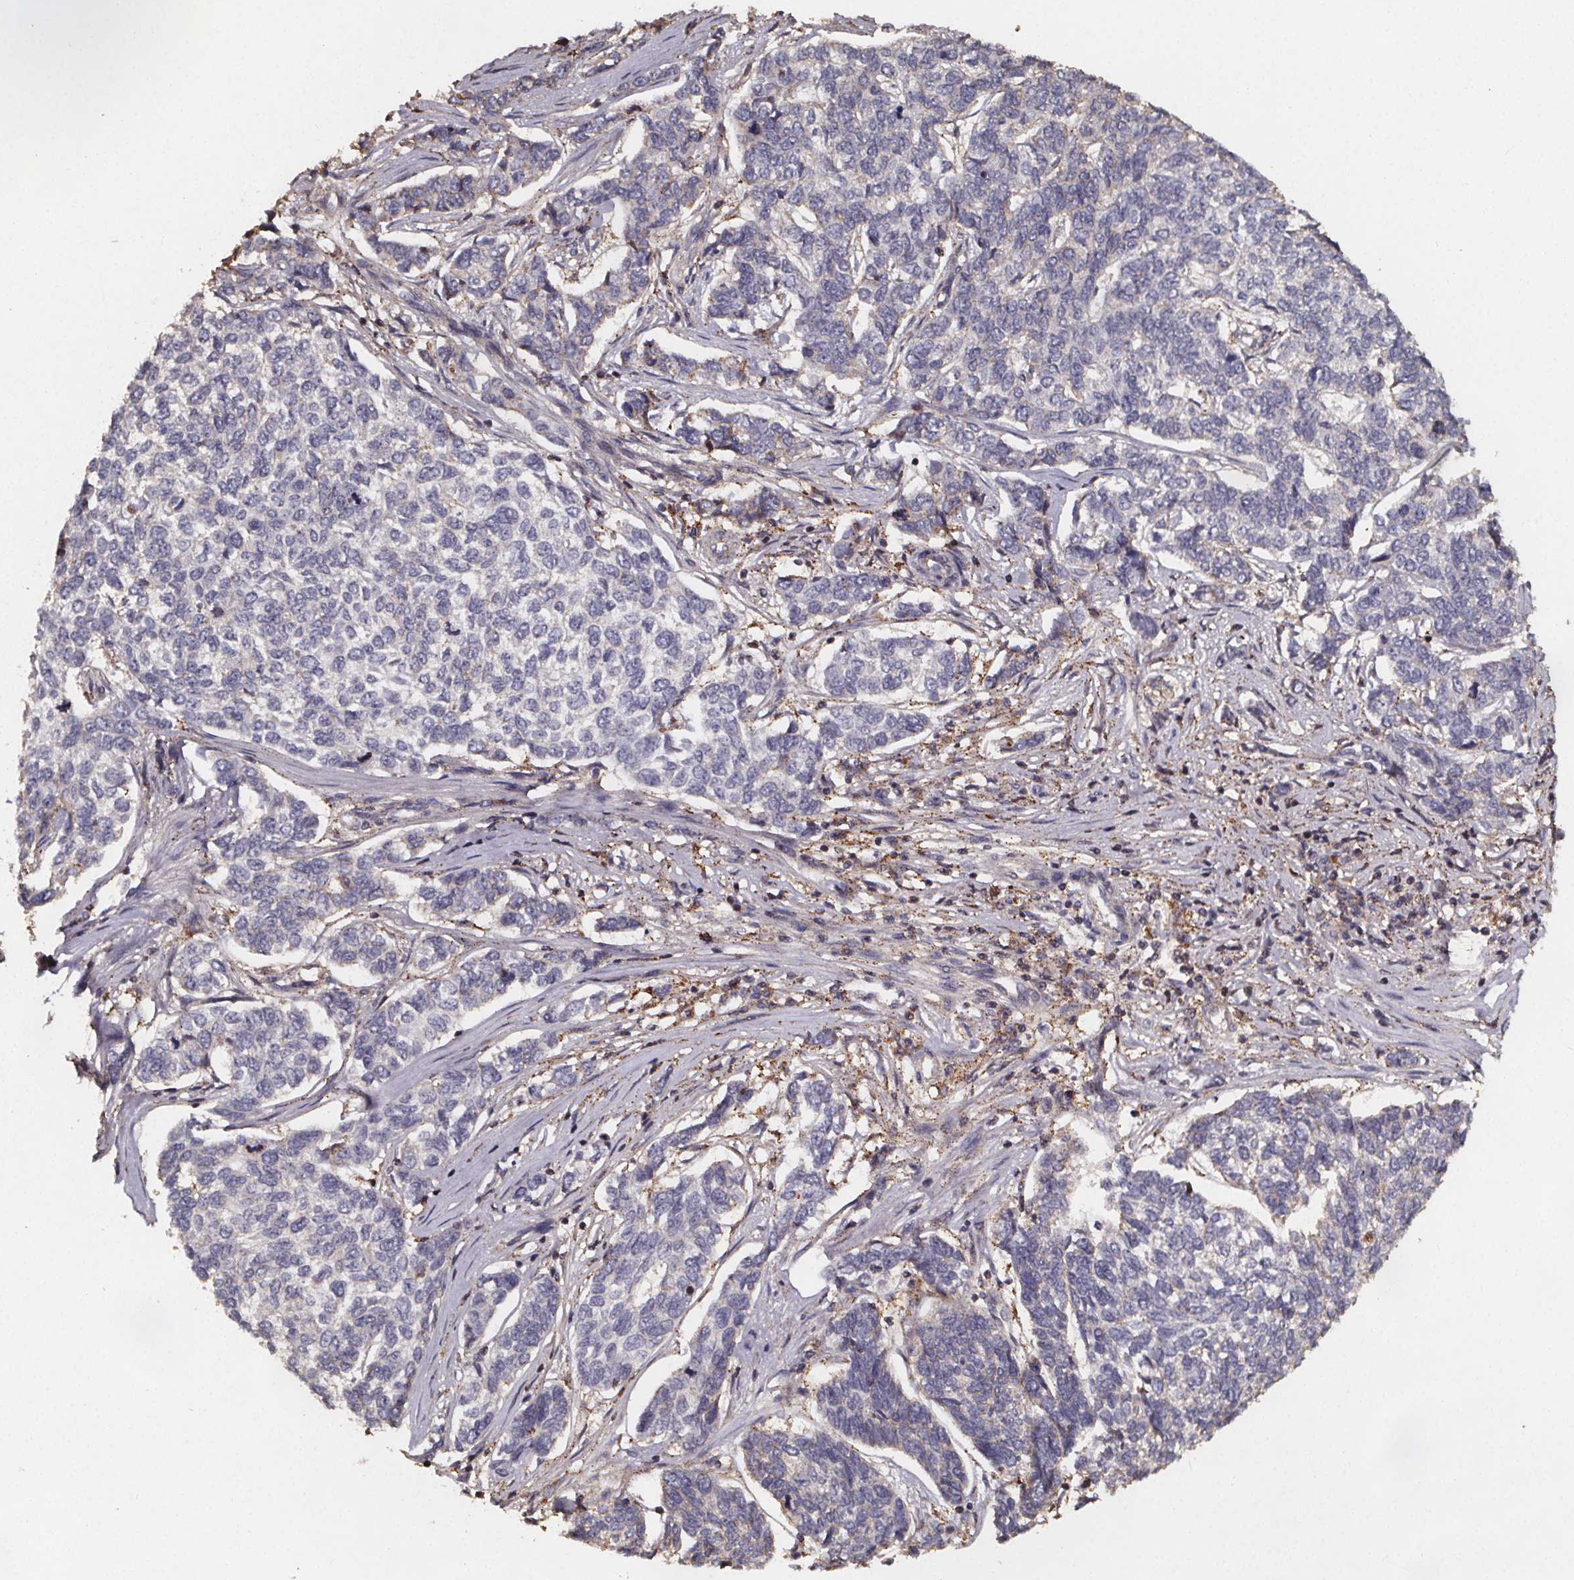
{"staining": {"intensity": "negative", "quantity": "none", "location": "none"}, "tissue": "skin cancer", "cell_type": "Tumor cells", "image_type": "cancer", "snomed": [{"axis": "morphology", "description": "Basal cell carcinoma"}, {"axis": "topography", "description": "Skin"}], "caption": "Tumor cells show no significant positivity in skin cancer.", "gene": "ZNF879", "patient": {"sex": "female", "age": 65}}